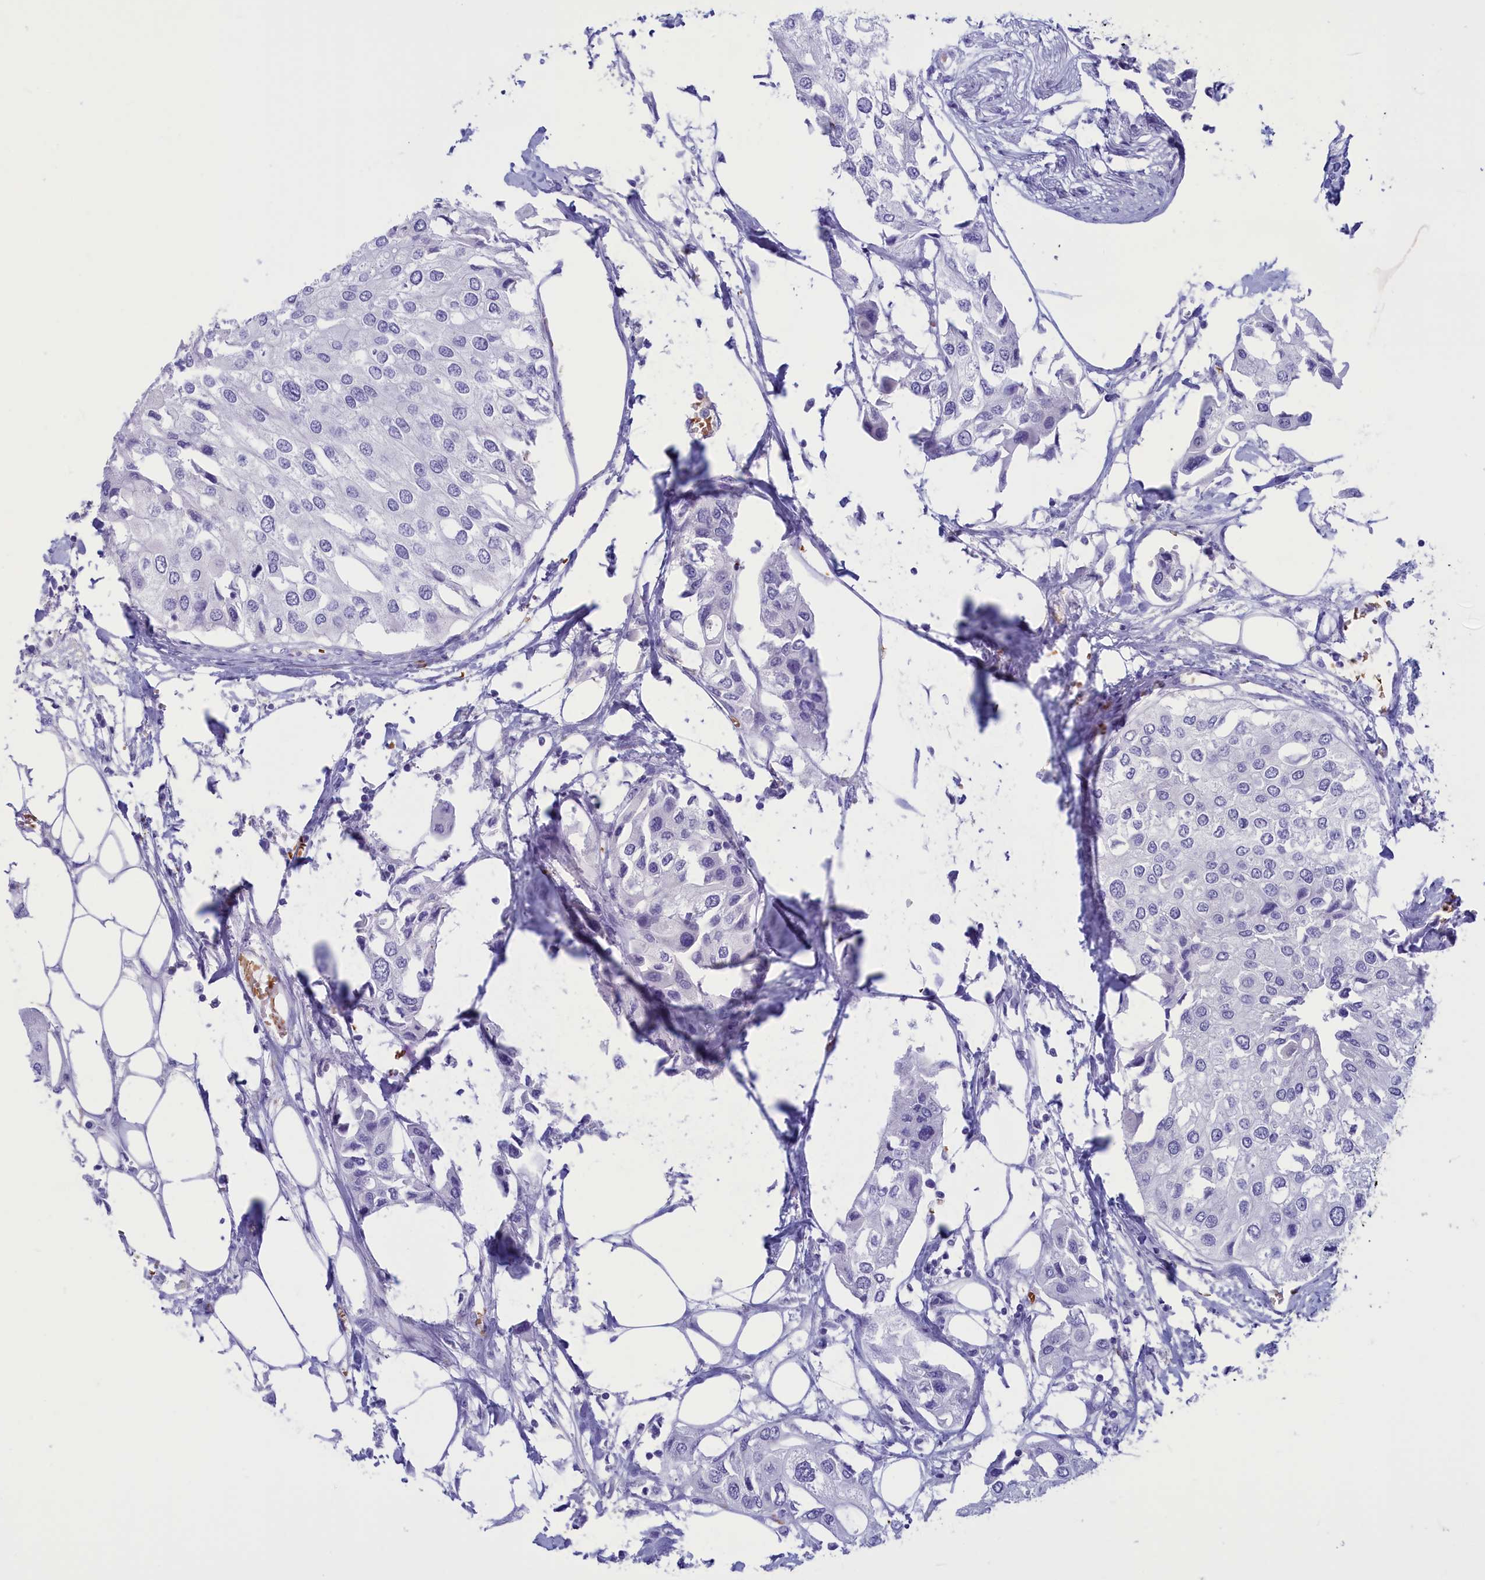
{"staining": {"intensity": "negative", "quantity": "none", "location": "none"}, "tissue": "urothelial cancer", "cell_type": "Tumor cells", "image_type": "cancer", "snomed": [{"axis": "morphology", "description": "Urothelial carcinoma, High grade"}, {"axis": "topography", "description": "Urinary bladder"}], "caption": "This is a histopathology image of immunohistochemistry staining of urothelial cancer, which shows no expression in tumor cells.", "gene": "GAPDHS", "patient": {"sex": "male", "age": 64}}